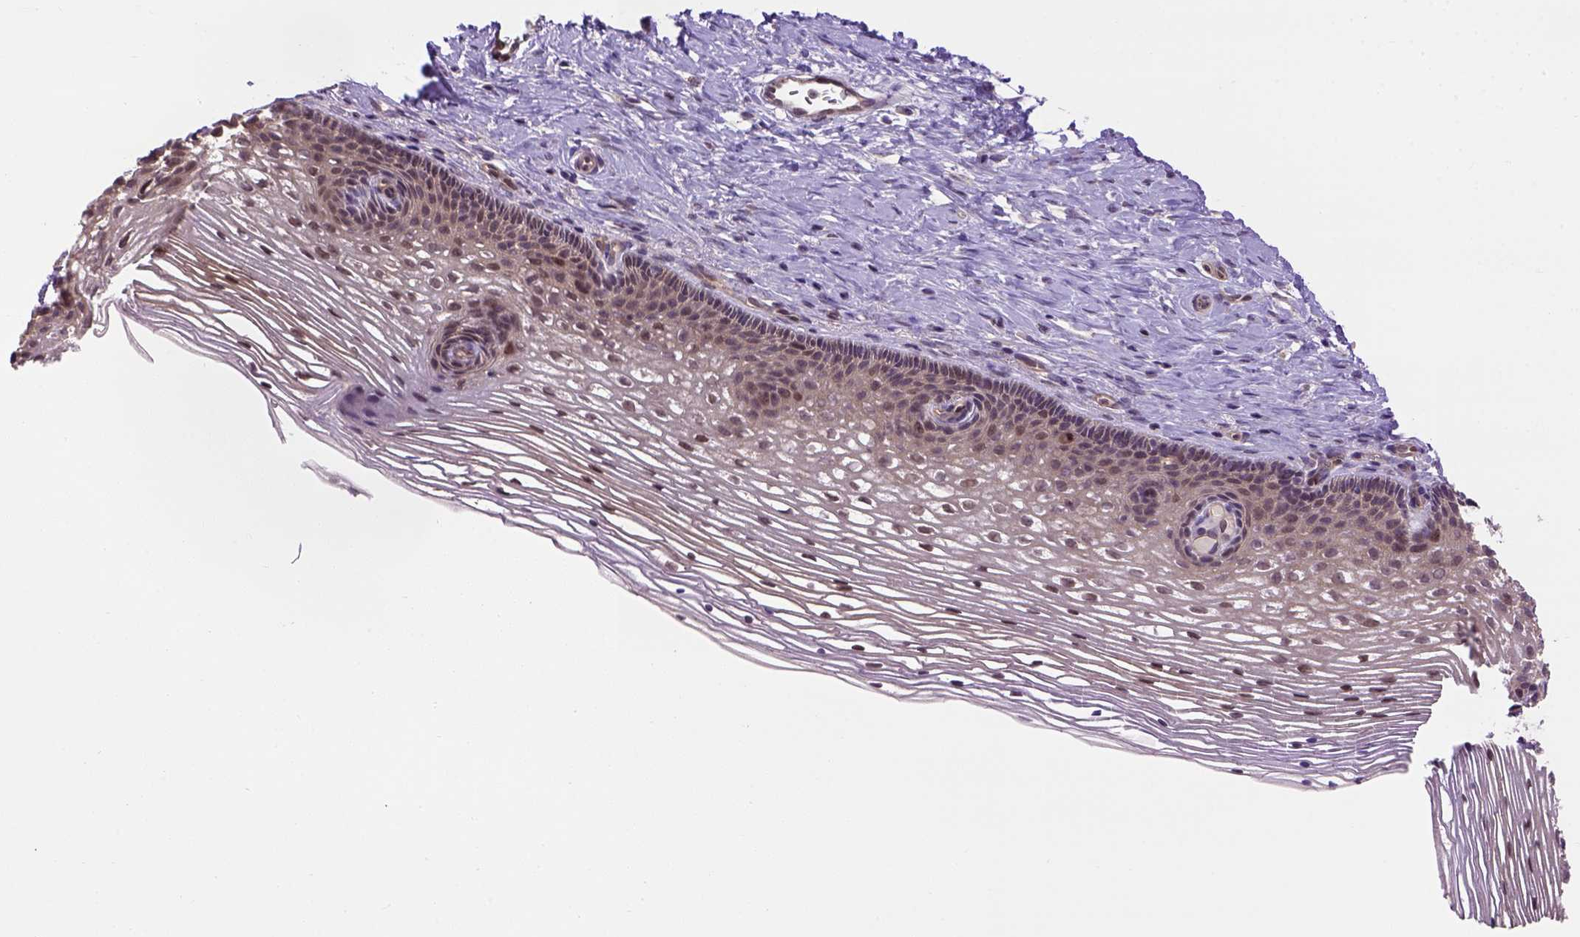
{"staining": {"intensity": "negative", "quantity": "none", "location": "none"}, "tissue": "cervix", "cell_type": "Glandular cells", "image_type": "normal", "snomed": [{"axis": "morphology", "description": "Normal tissue, NOS"}, {"axis": "topography", "description": "Cervix"}], "caption": "Unremarkable cervix was stained to show a protein in brown. There is no significant staining in glandular cells. Nuclei are stained in blue.", "gene": "KAZN", "patient": {"sex": "female", "age": 34}}